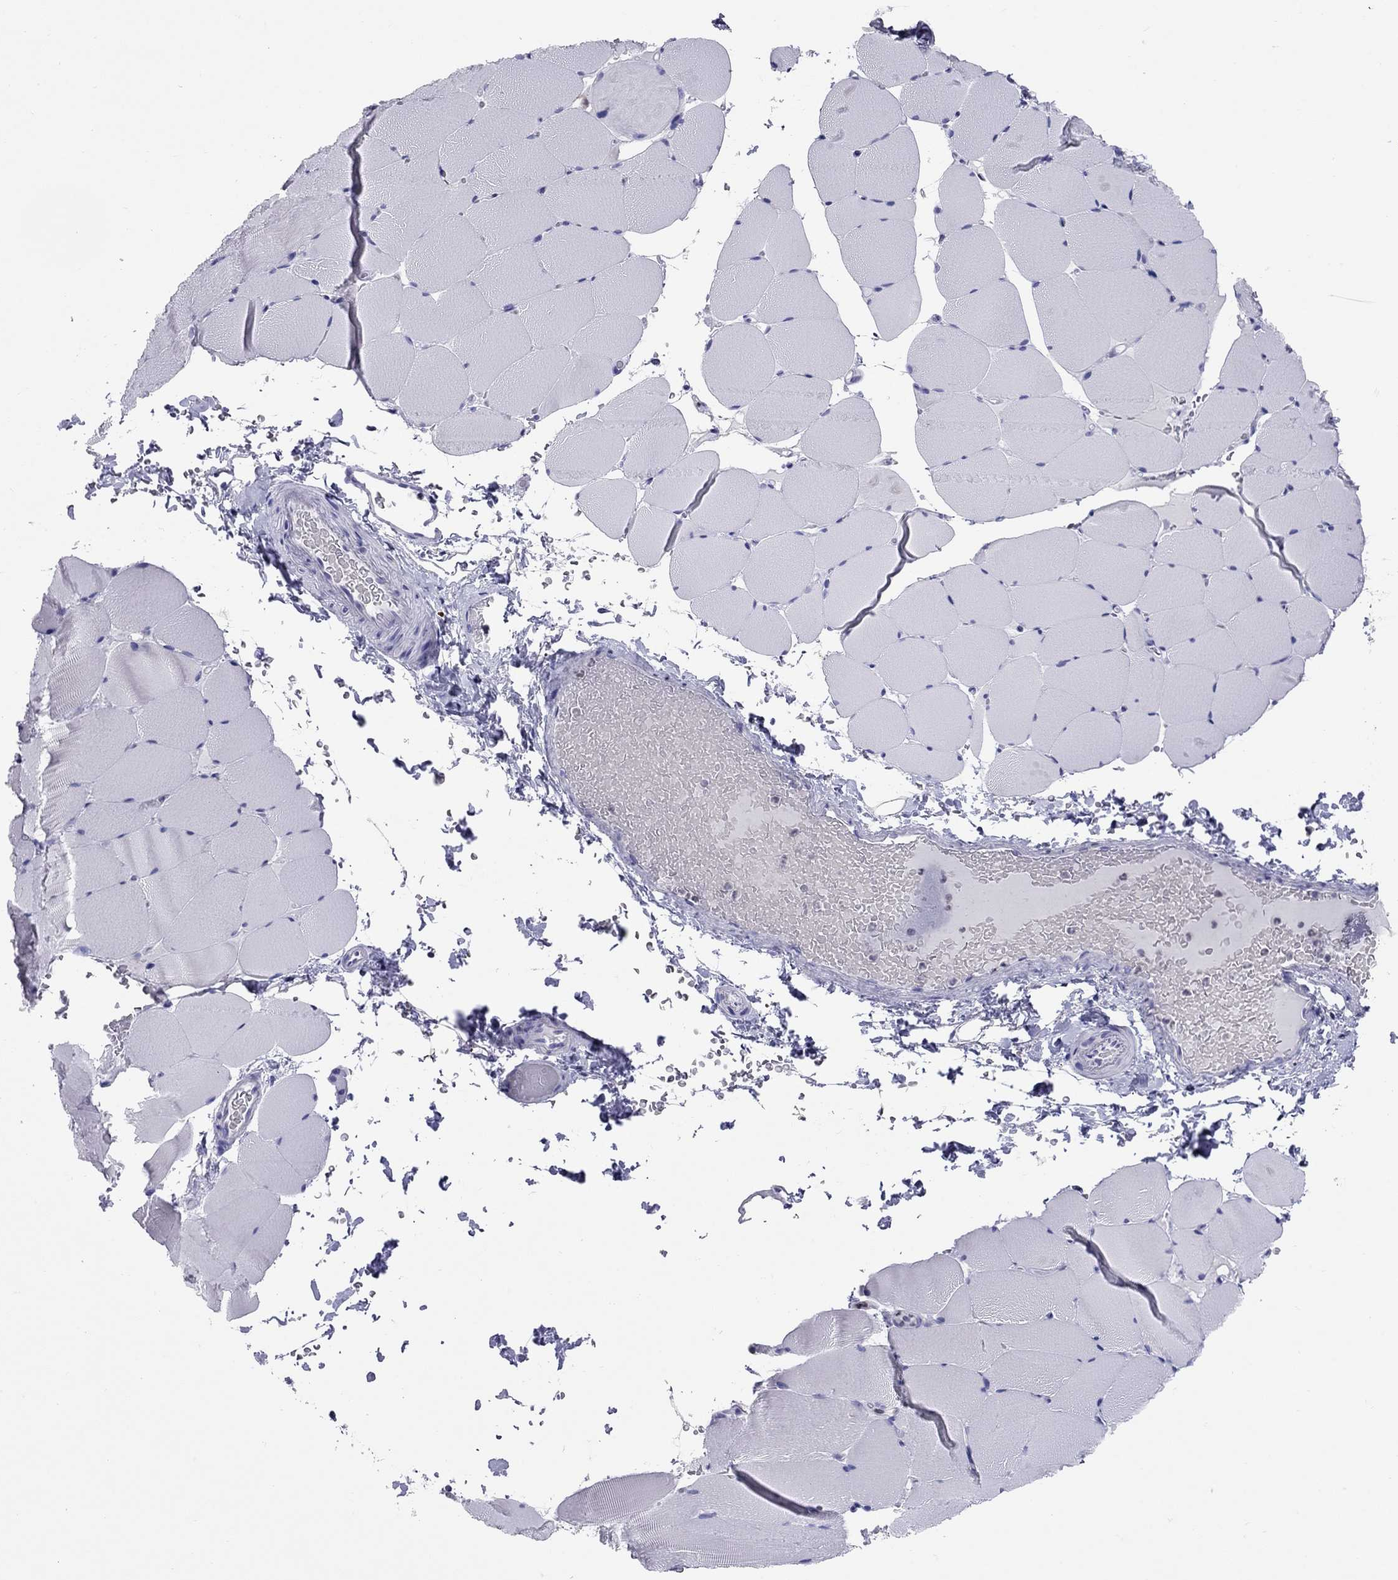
{"staining": {"intensity": "negative", "quantity": "none", "location": "none"}, "tissue": "skeletal muscle", "cell_type": "Myocytes", "image_type": "normal", "snomed": [{"axis": "morphology", "description": "Normal tissue, NOS"}, {"axis": "topography", "description": "Skeletal muscle"}], "caption": "This is an IHC photomicrograph of unremarkable skeletal muscle. There is no positivity in myocytes.", "gene": "SLC46A2", "patient": {"sex": "female", "age": 37}}